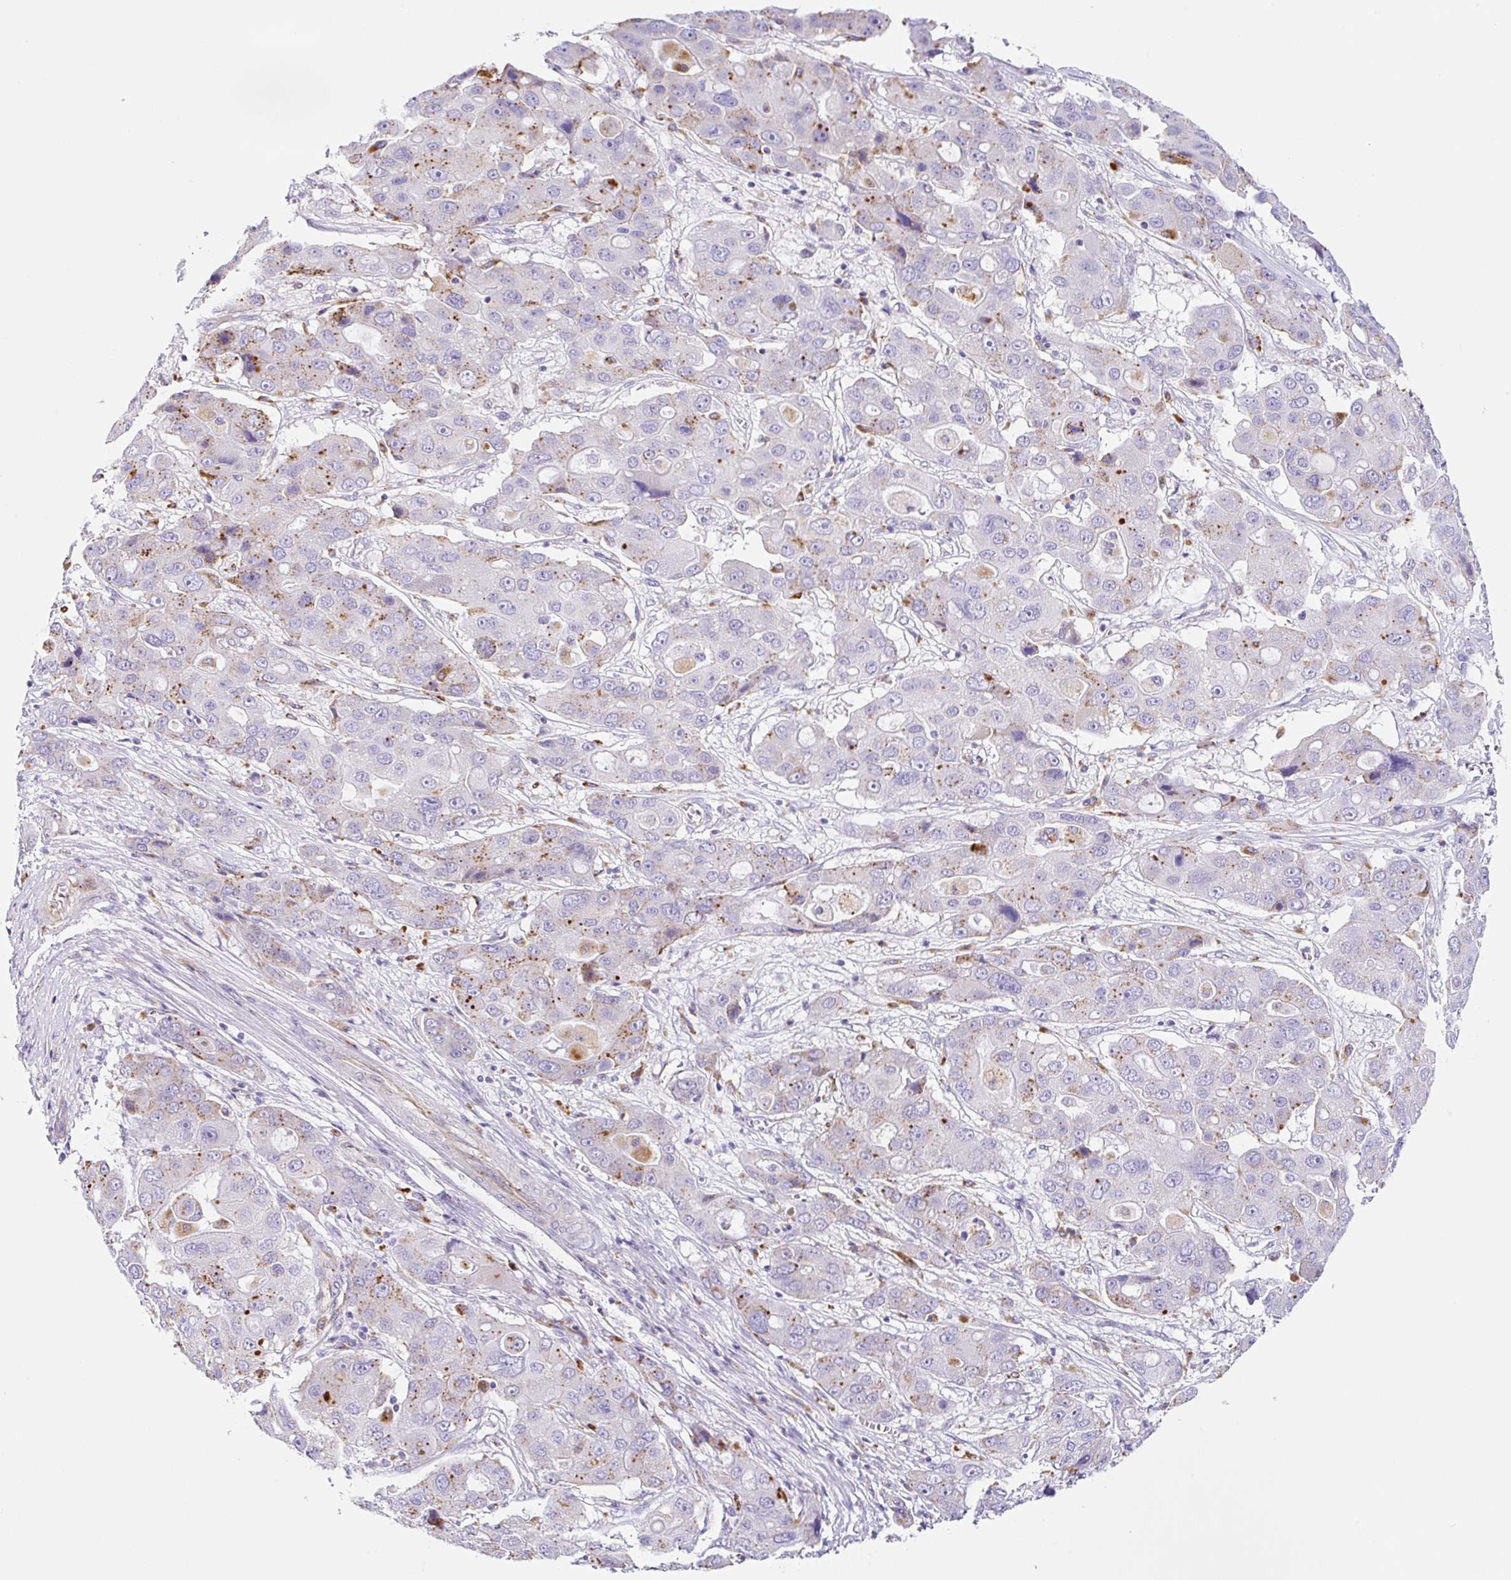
{"staining": {"intensity": "moderate", "quantity": "<25%", "location": "cytoplasmic/membranous"}, "tissue": "liver cancer", "cell_type": "Tumor cells", "image_type": "cancer", "snomed": [{"axis": "morphology", "description": "Cholangiocarcinoma"}, {"axis": "topography", "description": "Liver"}], "caption": "Liver cancer stained with a protein marker shows moderate staining in tumor cells.", "gene": "DKK4", "patient": {"sex": "male", "age": 67}}